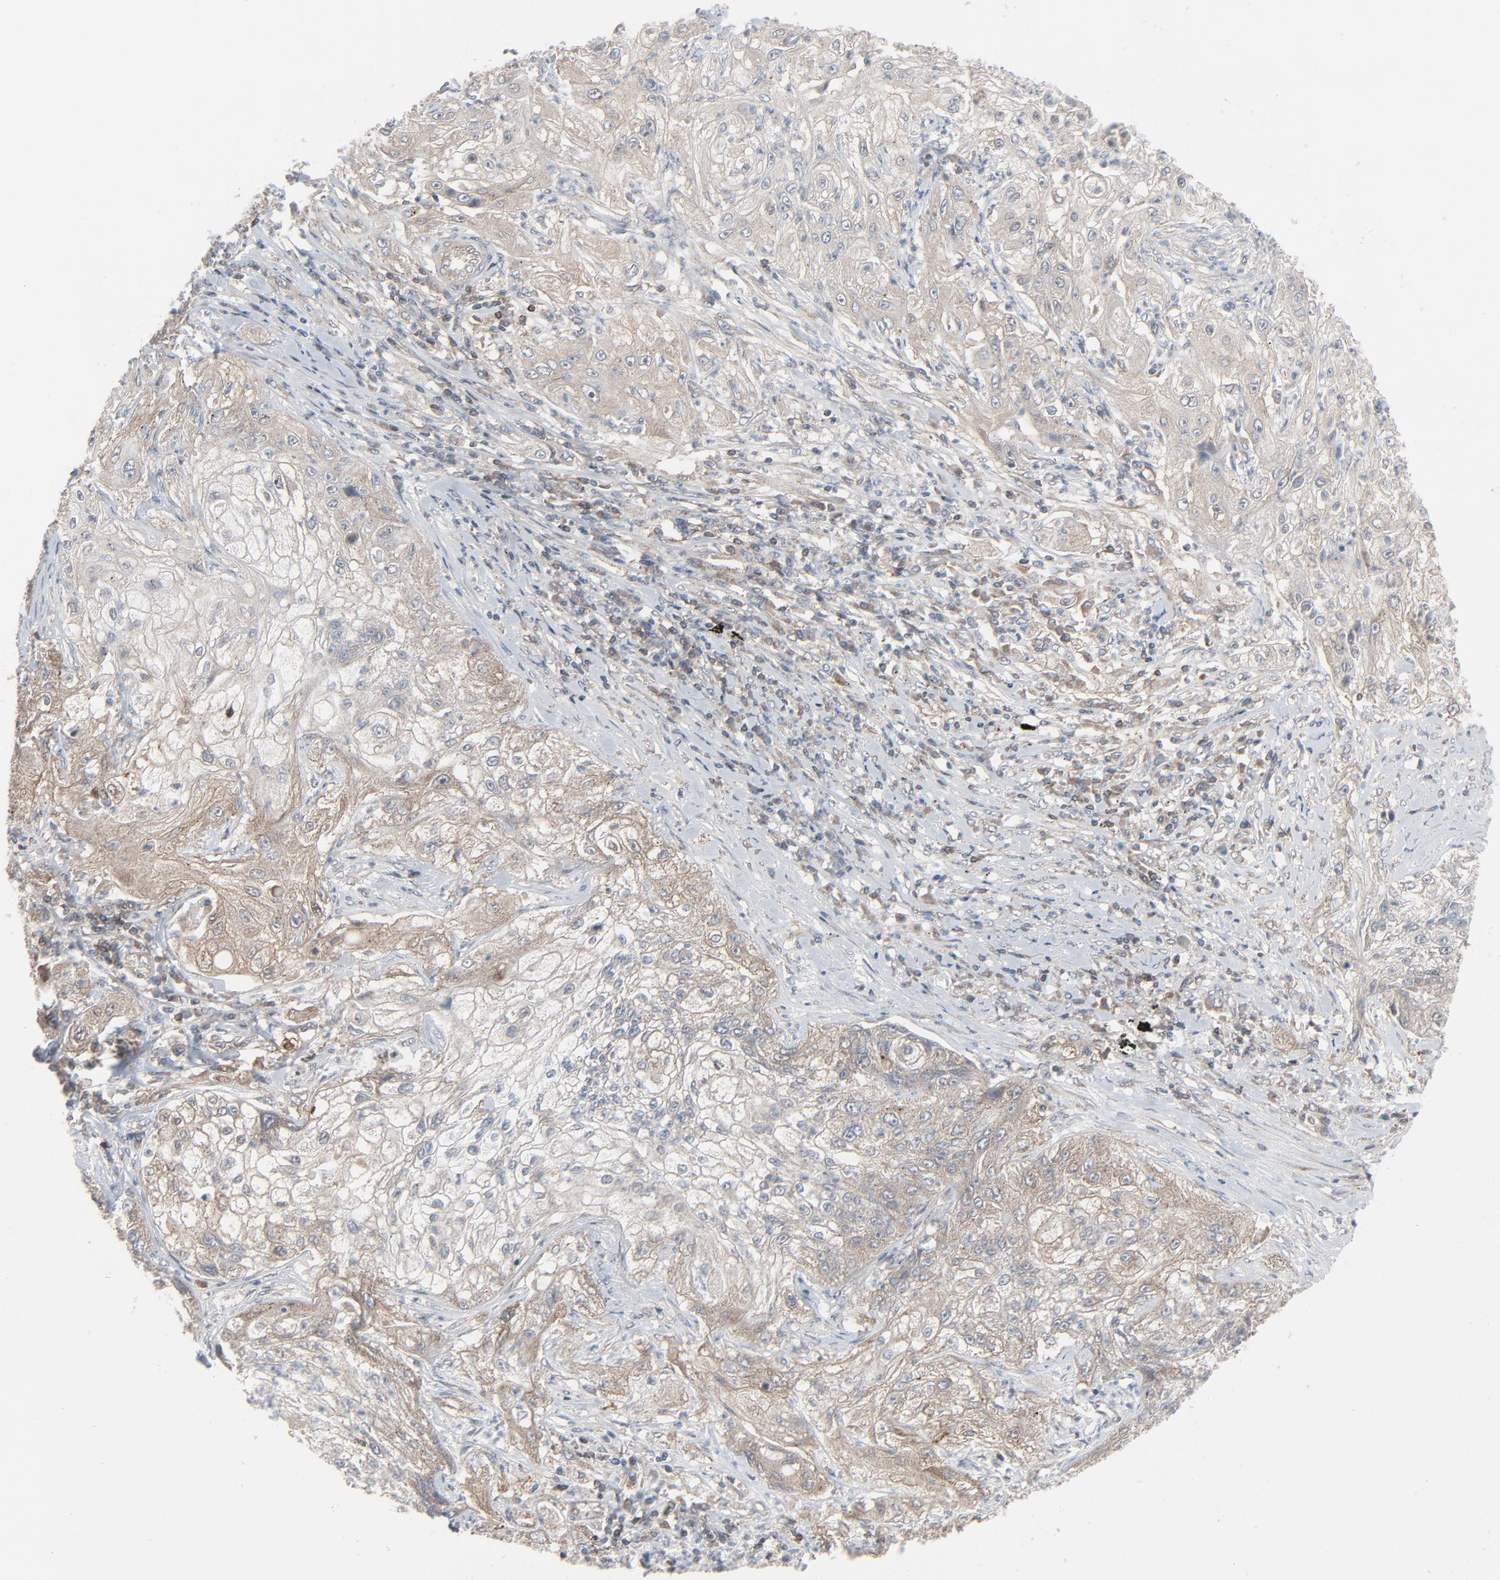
{"staining": {"intensity": "weak", "quantity": "<25%", "location": "cytoplasmic/membranous"}, "tissue": "lung cancer", "cell_type": "Tumor cells", "image_type": "cancer", "snomed": [{"axis": "morphology", "description": "Inflammation, NOS"}, {"axis": "morphology", "description": "Squamous cell carcinoma, NOS"}, {"axis": "topography", "description": "Lymph node"}, {"axis": "topography", "description": "Soft tissue"}, {"axis": "topography", "description": "Lung"}], "caption": "Human lung cancer (squamous cell carcinoma) stained for a protein using immunohistochemistry demonstrates no expression in tumor cells.", "gene": "OPTN", "patient": {"sex": "male", "age": 66}}